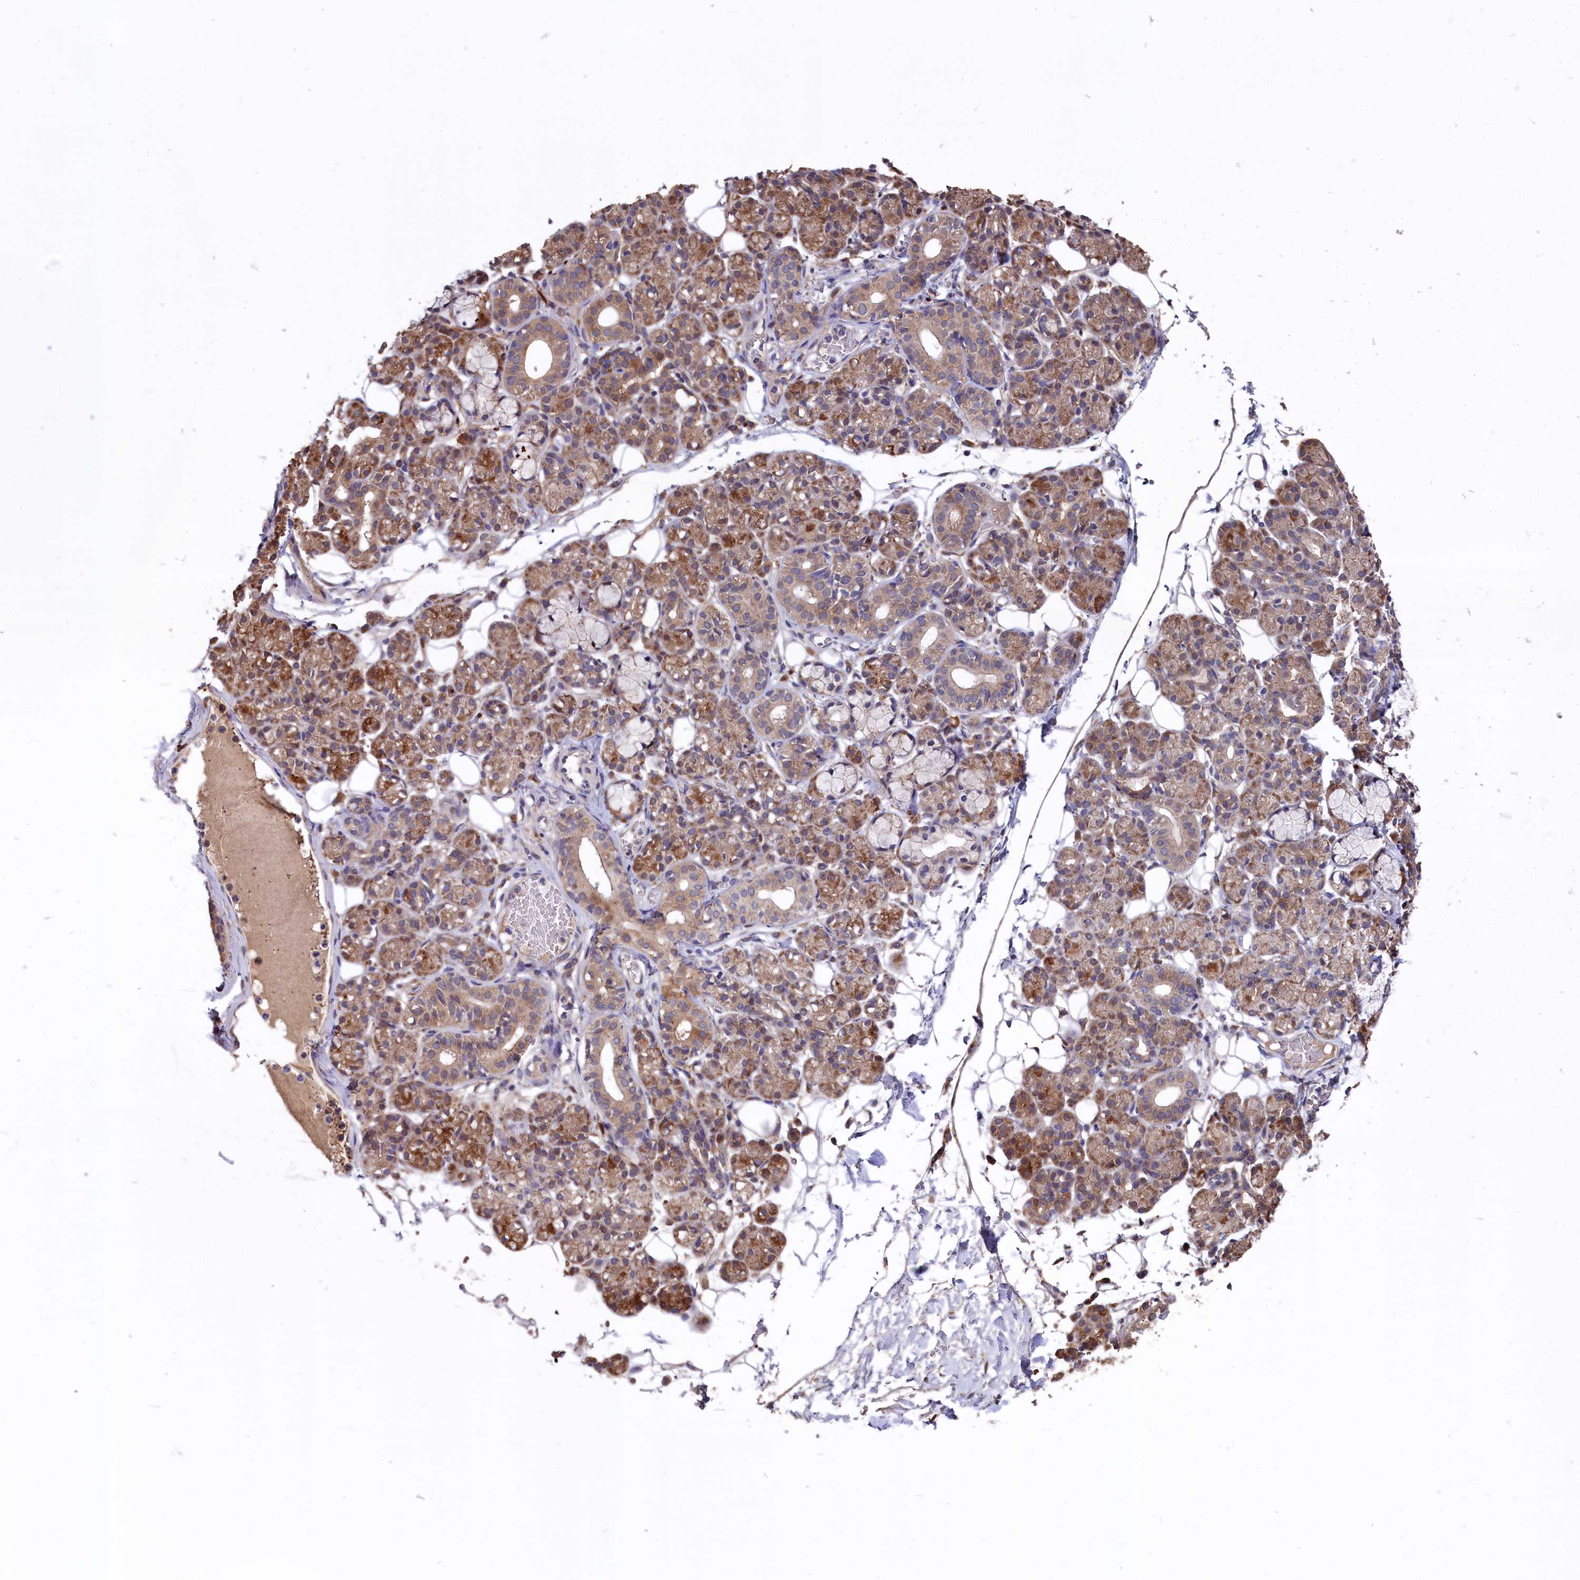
{"staining": {"intensity": "moderate", "quantity": ">75%", "location": "cytoplasmic/membranous"}, "tissue": "salivary gland", "cell_type": "Glandular cells", "image_type": "normal", "snomed": [{"axis": "morphology", "description": "Normal tissue, NOS"}, {"axis": "topography", "description": "Salivary gland"}], "caption": "Immunohistochemistry (IHC) of unremarkable salivary gland reveals medium levels of moderate cytoplasmic/membranous expression in about >75% of glandular cells. Ihc stains the protein in brown and the nuclei are stained blue.", "gene": "SLC12A4", "patient": {"sex": "male", "age": 63}}